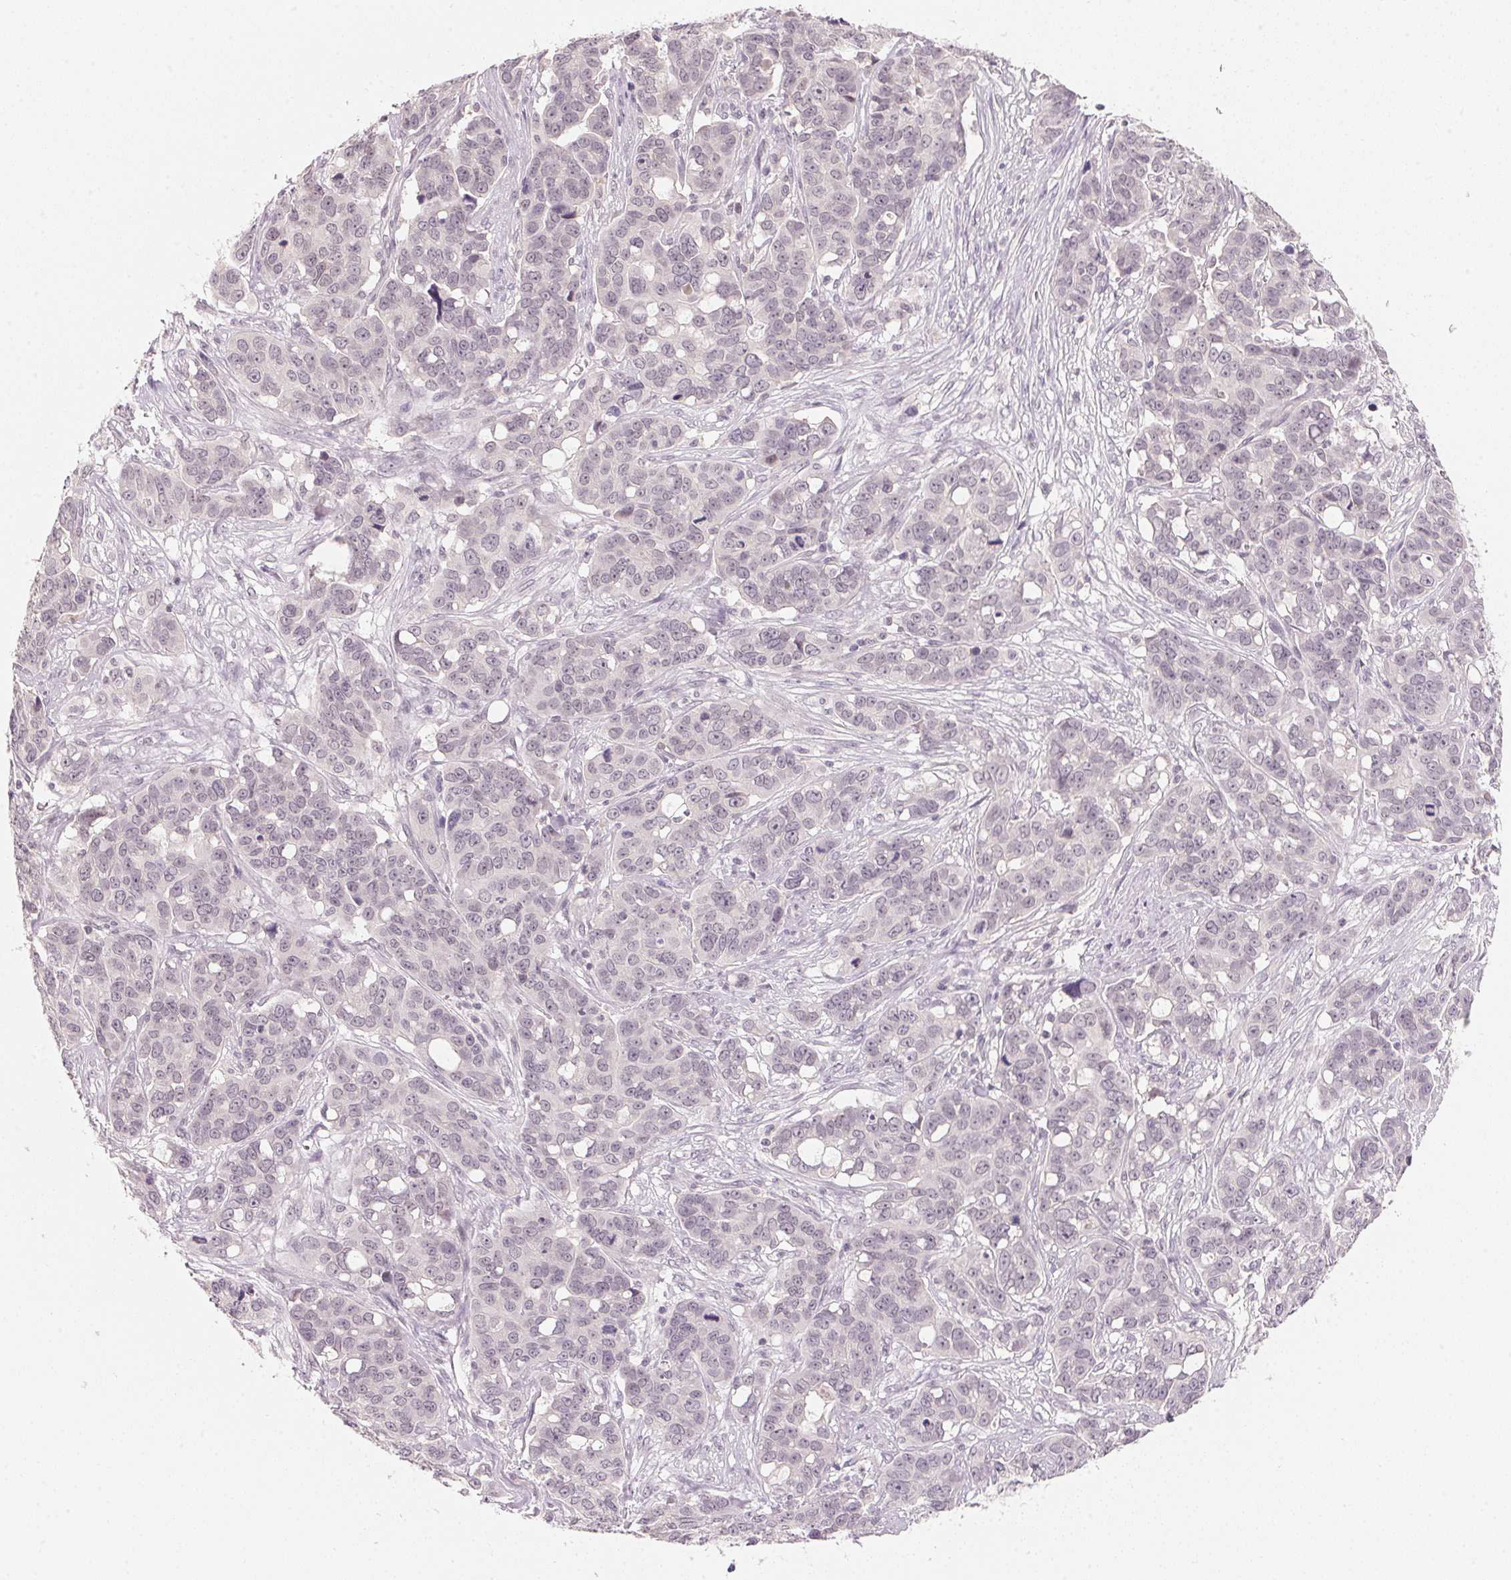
{"staining": {"intensity": "negative", "quantity": "none", "location": "none"}, "tissue": "ovarian cancer", "cell_type": "Tumor cells", "image_type": "cancer", "snomed": [{"axis": "morphology", "description": "Carcinoma, endometroid"}, {"axis": "topography", "description": "Ovary"}], "caption": "Immunohistochemistry histopathology image of human ovarian cancer stained for a protein (brown), which reveals no expression in tumor cells.", "gene": "ANKRD31", "patient": {"sex": "female", "age": 78}}